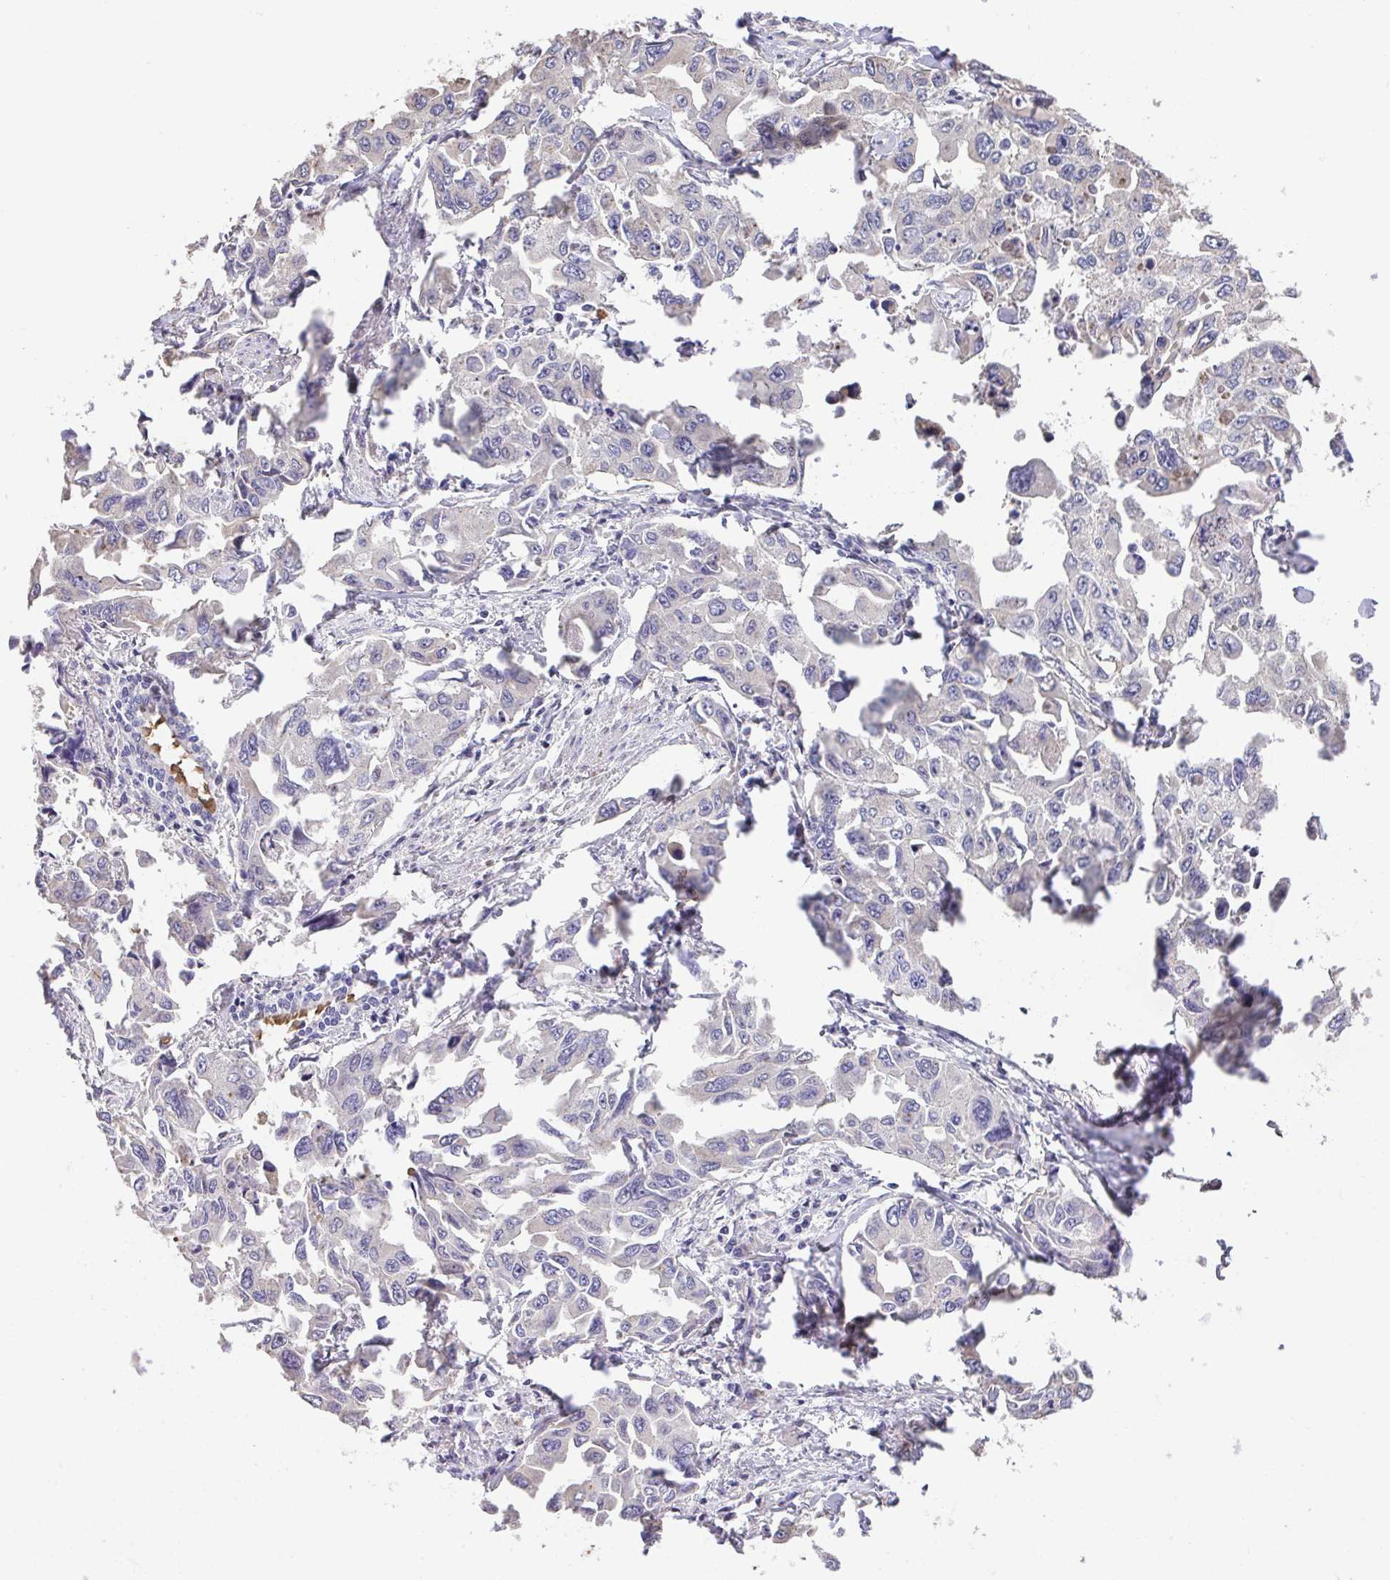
{"staining": {"intensity": "negative", "quantity": "none", "location": "none"}, "tissue": "lung cancer", "cell_type": "Tumor cells", "image_type": "cancer", "snomed": [{"axis": "morphology", "description": "Adenocarcinoma, NOS"}, {"axis": "topography", "description": "Lung"}], "caption": "Micrograph shows no protein positivity in tumor cells of adenocarcinoma (lung) tissue. (DAB immunohistochemistry, high magnification).", "gene": "RUNDC3B", "patient": {"sex": "male", "age": 64}}